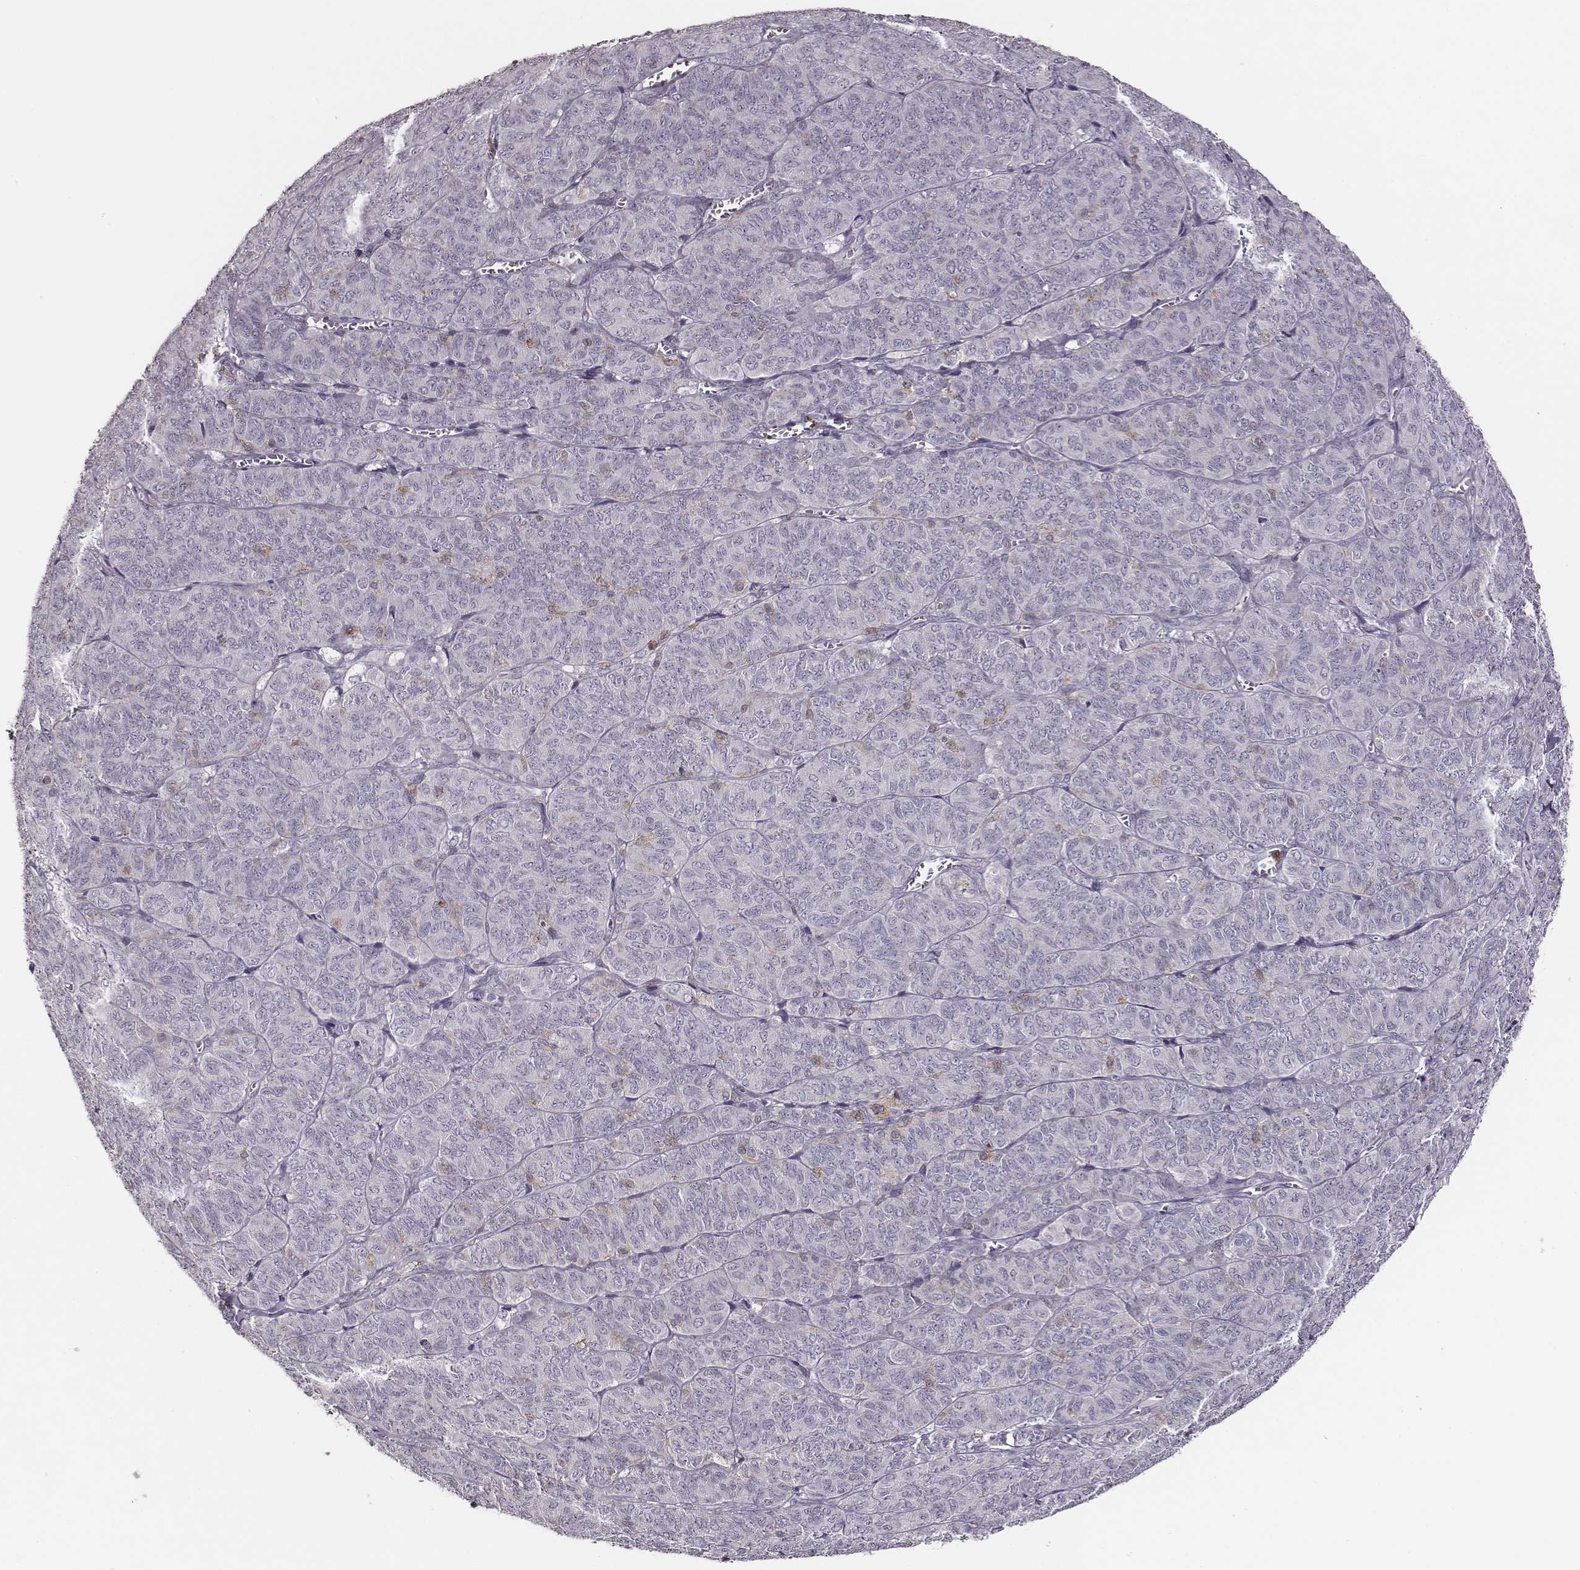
{"staining": {"intensity": "negative", "quantity": "none", "location": "none"}, "tissue": "ovarian cancer", "cell_type": "Tumor cells", "image_type": "cancer", "snomed": [{"axis": "morphology", "description": "Carcinoma, endometroid"}, {"axis": "topography", "description": "Ovary"}], "caption": "Tumor cells show no significant protein staining in endometroid carcinoma (ovarian). (Stains: DAB (3,3'-diaminobenzidine) immunohistochemistry with hematoxylin counter stain, Microscopy: brightfield microscopy at high magnification).", "gene": "ZYX", "patient": {"sex": "female", "age": 80}}